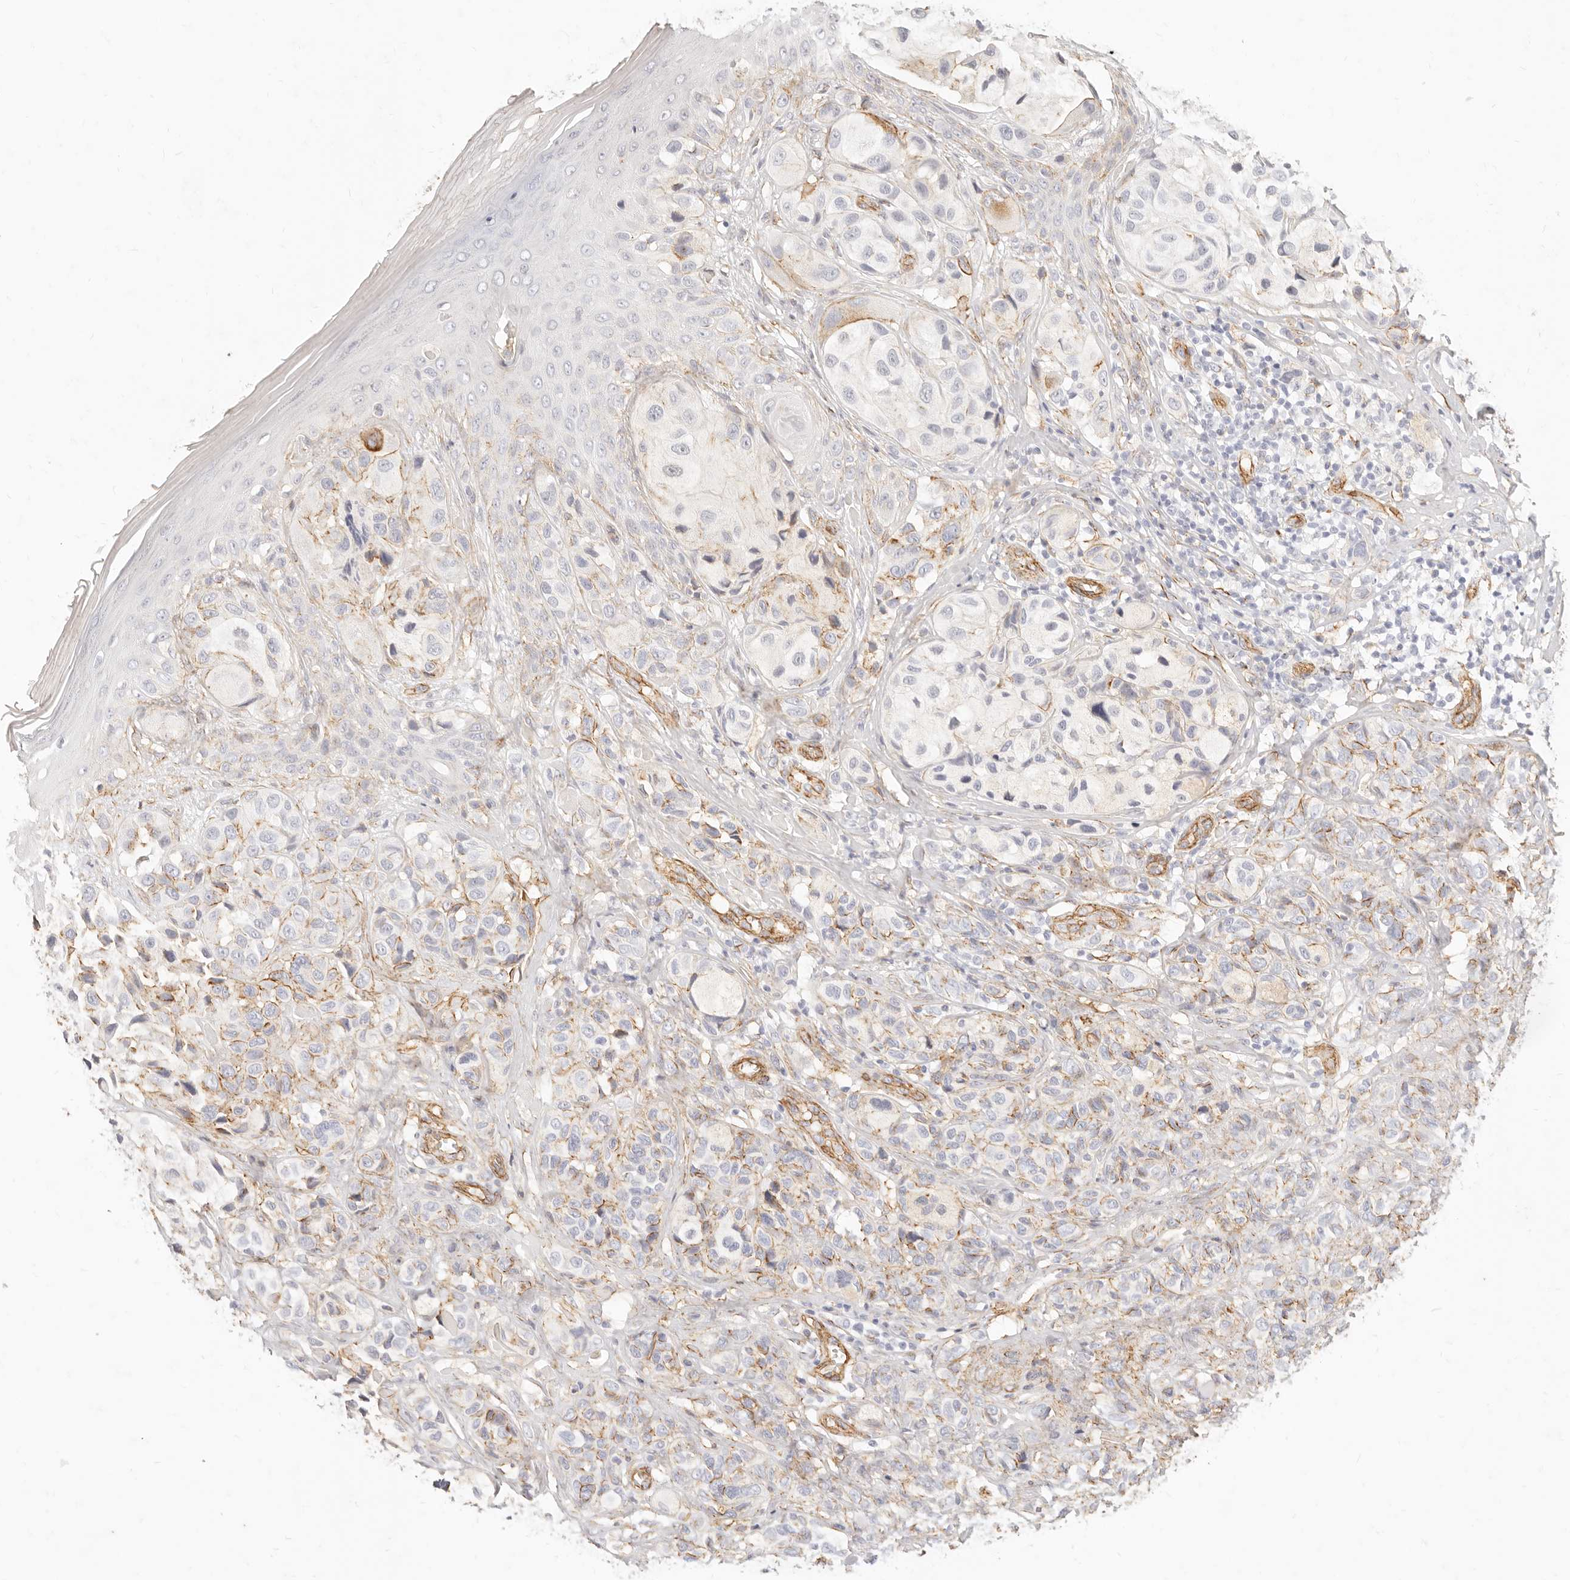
{"staining": {"intensity": "moderate", "quantity": "<25%", "location": "cytoplasmic/membranous"}, "tissue": "melanoma", "cell_type": "Tumor cells", "image_type": "cancer", "snomed": [{"axis": "morphology", "description": "Malignant melanoma, NOS"}, {"axis": "topography", "description": "Skin"}], "caption": "This micrograph demonstrates immunohistochemistry (IHC) staining of human malignant melanoma, with low moderate cytoplasmic/membranous expression in about <25% of tumor cells.", "gene": "NUS1", "patient": {"sex": "female", "age": 58}}